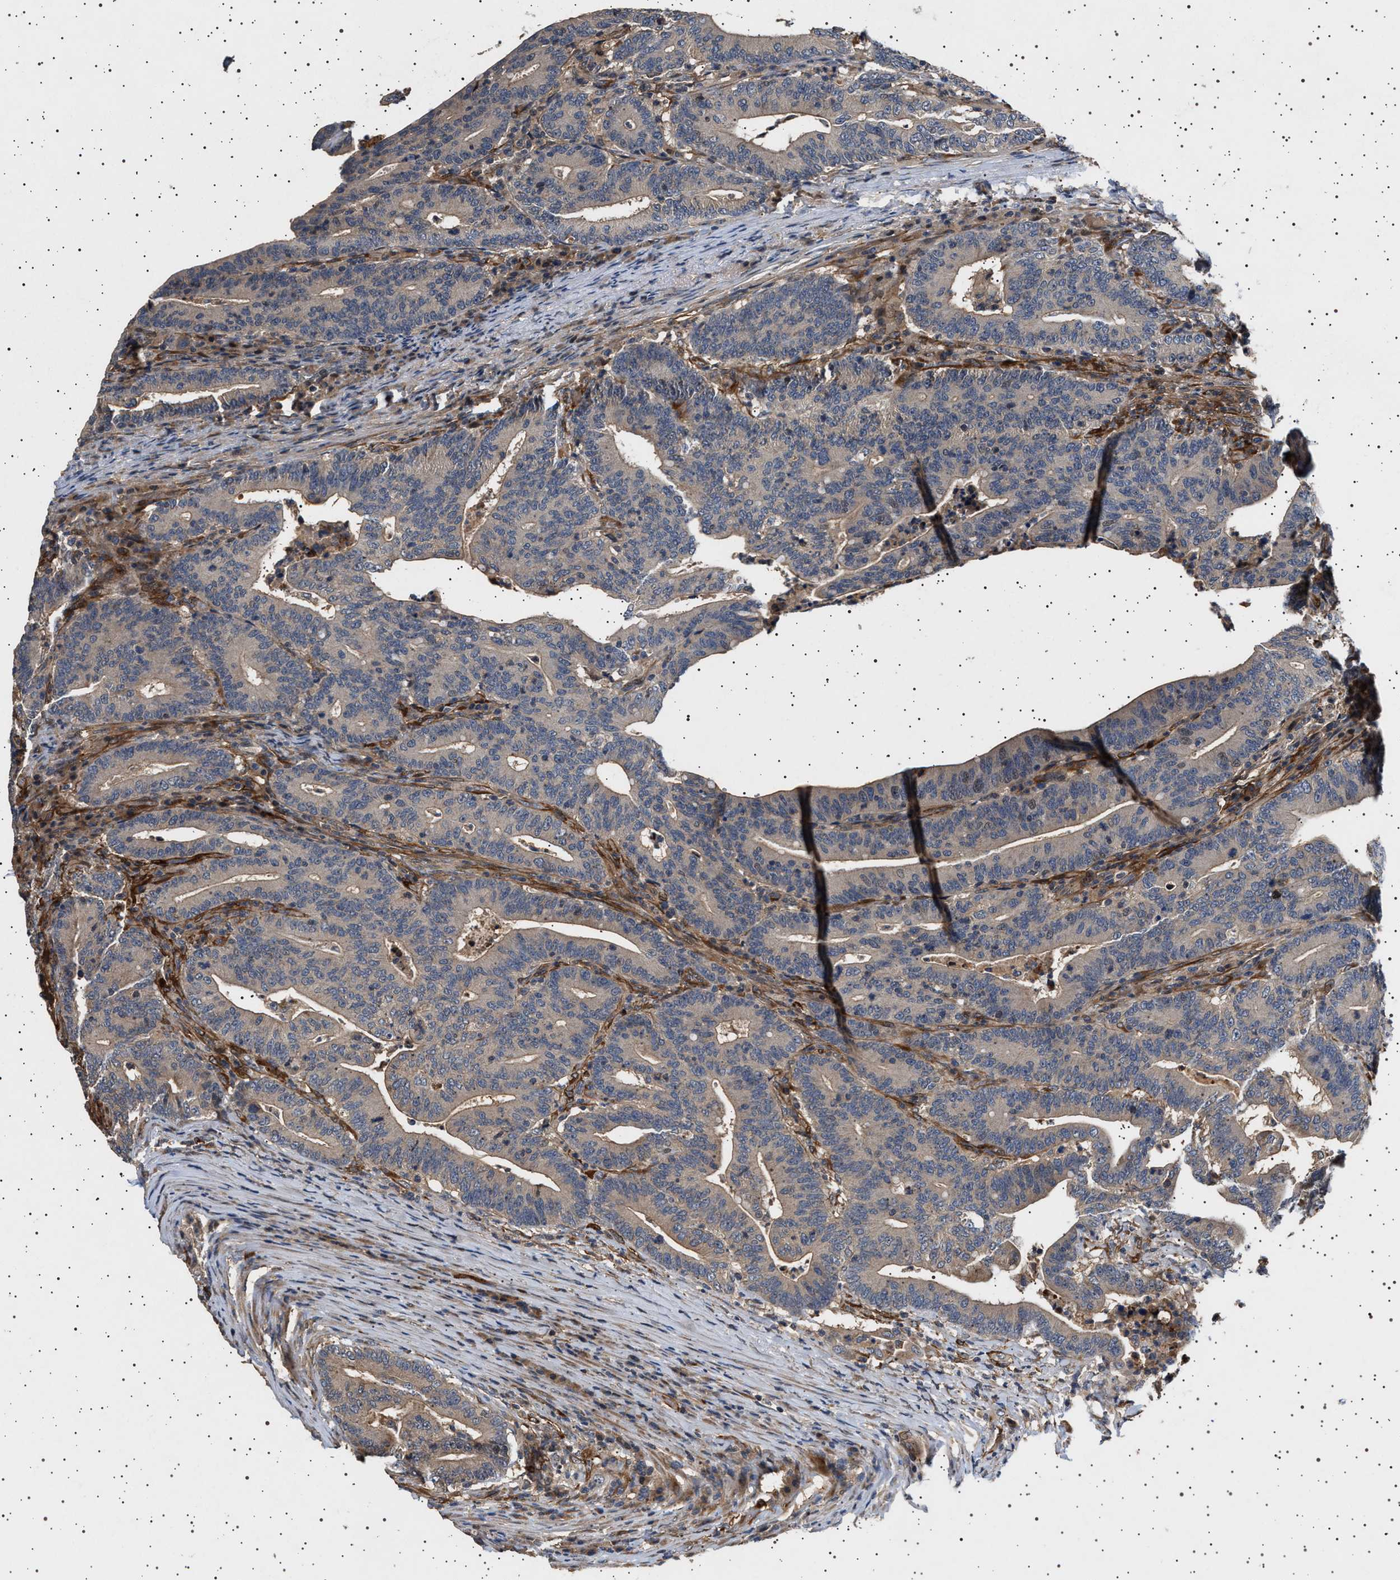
{"staining": {"intensity": "moderate", "quantity": ">75%", "location": "cytoplasmic/membranous"}, "tissue": "colorectal cancer", "cell_type": "Tumor cells", "image_type": "cancer", "snomed": [{"axis": "morphology", "description": "Adenocarcinoma, NOS"}, {"axis": "topography", "description": "Colon"}], "caption": "Immunohistochemical staining of colorectal cancer (adenocarcinoma) demonstrates medium levels of moderate cytoplasmic/membranous positivity in approximately >75% of tumor cells.", "gene": "GUCY1B1", "patient": {"sex": "female", "age": 66}}